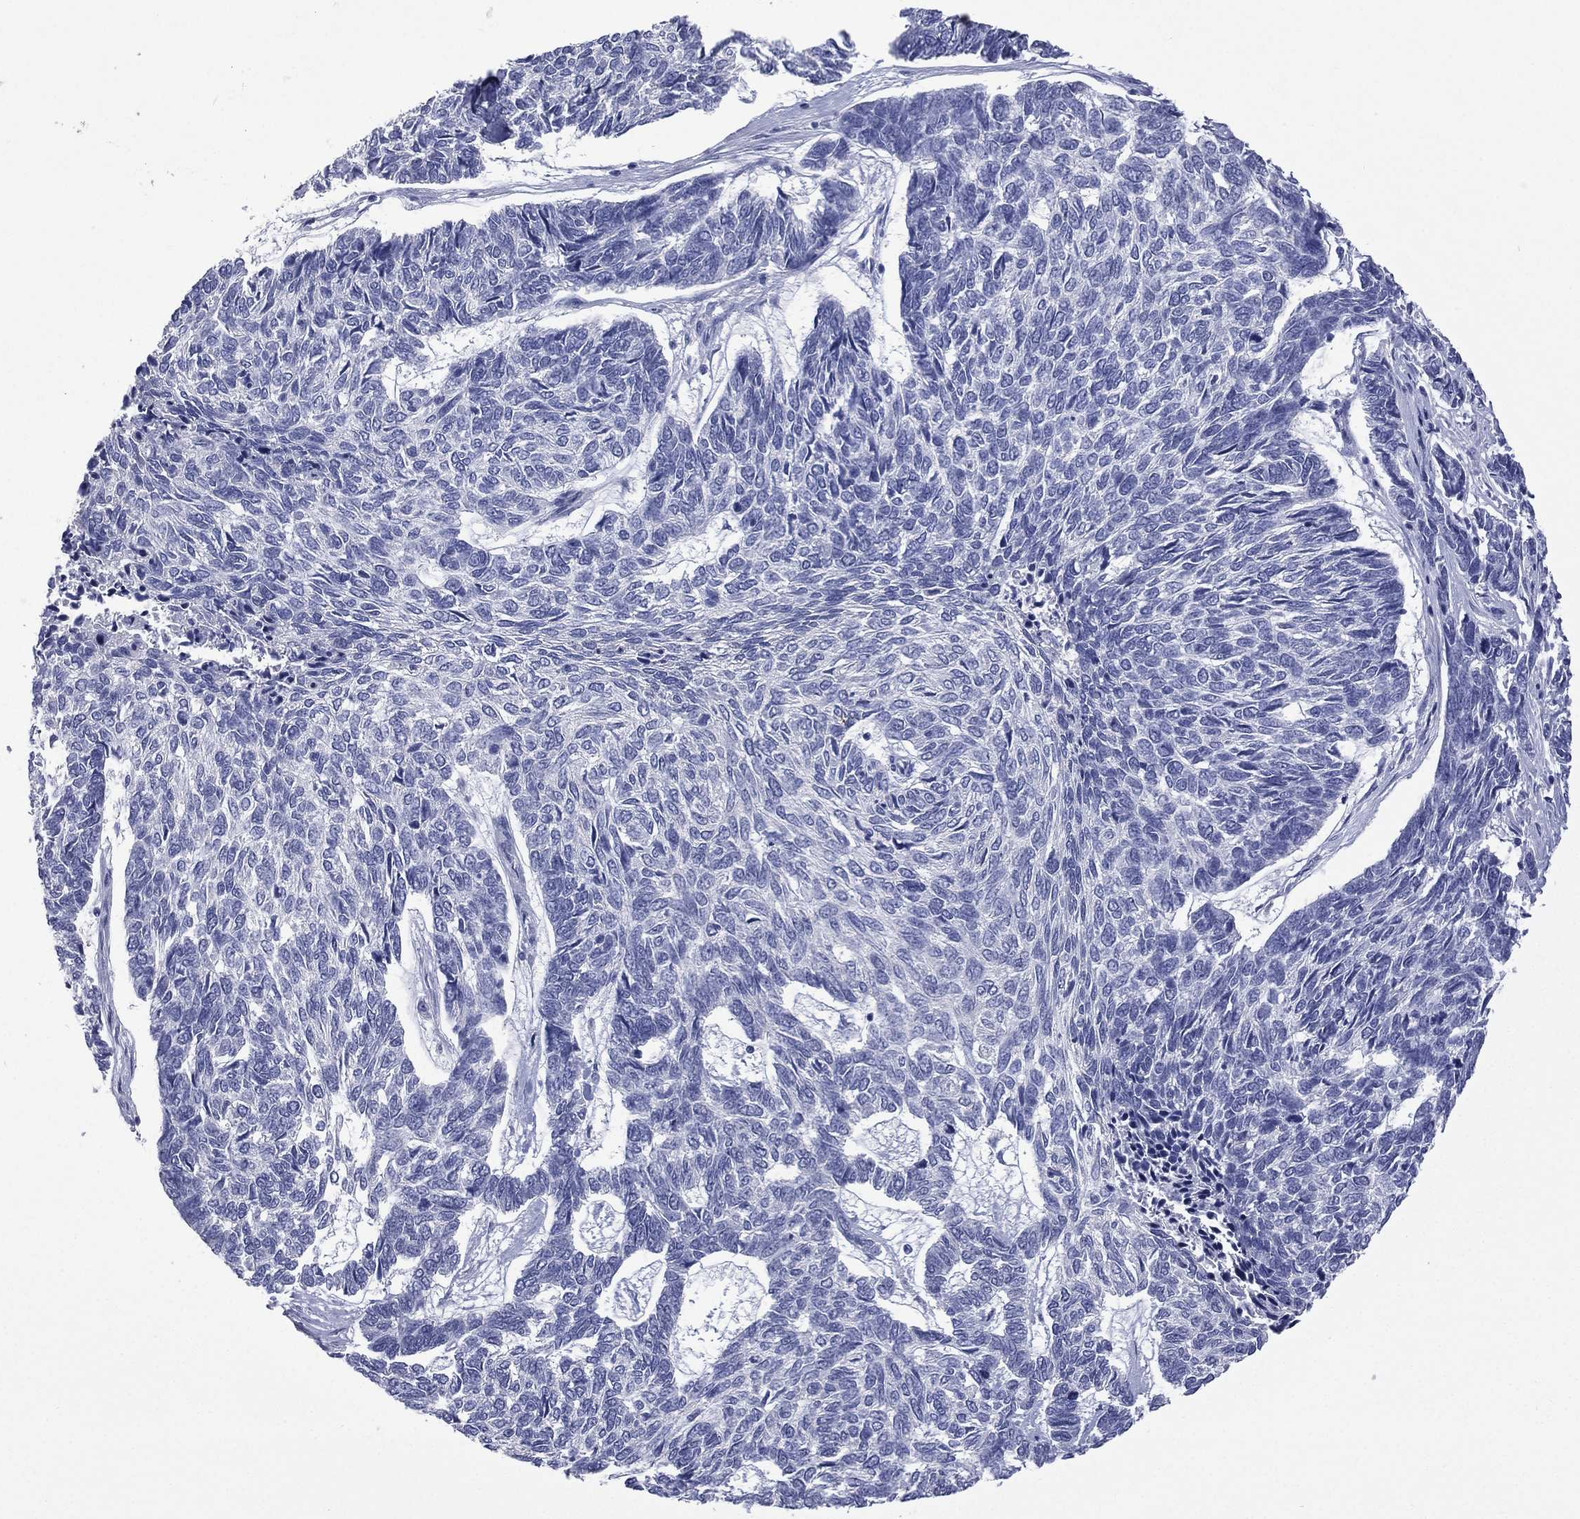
{"staining": {"intensity": "negative", "quantity": "none", "location": "none"}, "tissue": "skin cancer", "cell_type": "Tumor cells", "image_type": "cancer", "snomed": [{"axis": "morphology", "description": "Basal cell carcinoma"}, {"axis": "topography", "description": "Skin"}], "caption": "Tumor cells show no significant protein staining in skin cancer. The staining is performed using DAB (3,3'-diaminobenzidine) brown chromogen with nuclei counter-stained in using hematoxylin.", "gene": "CES2", "patient": {"sex": "female", "age": 65}}